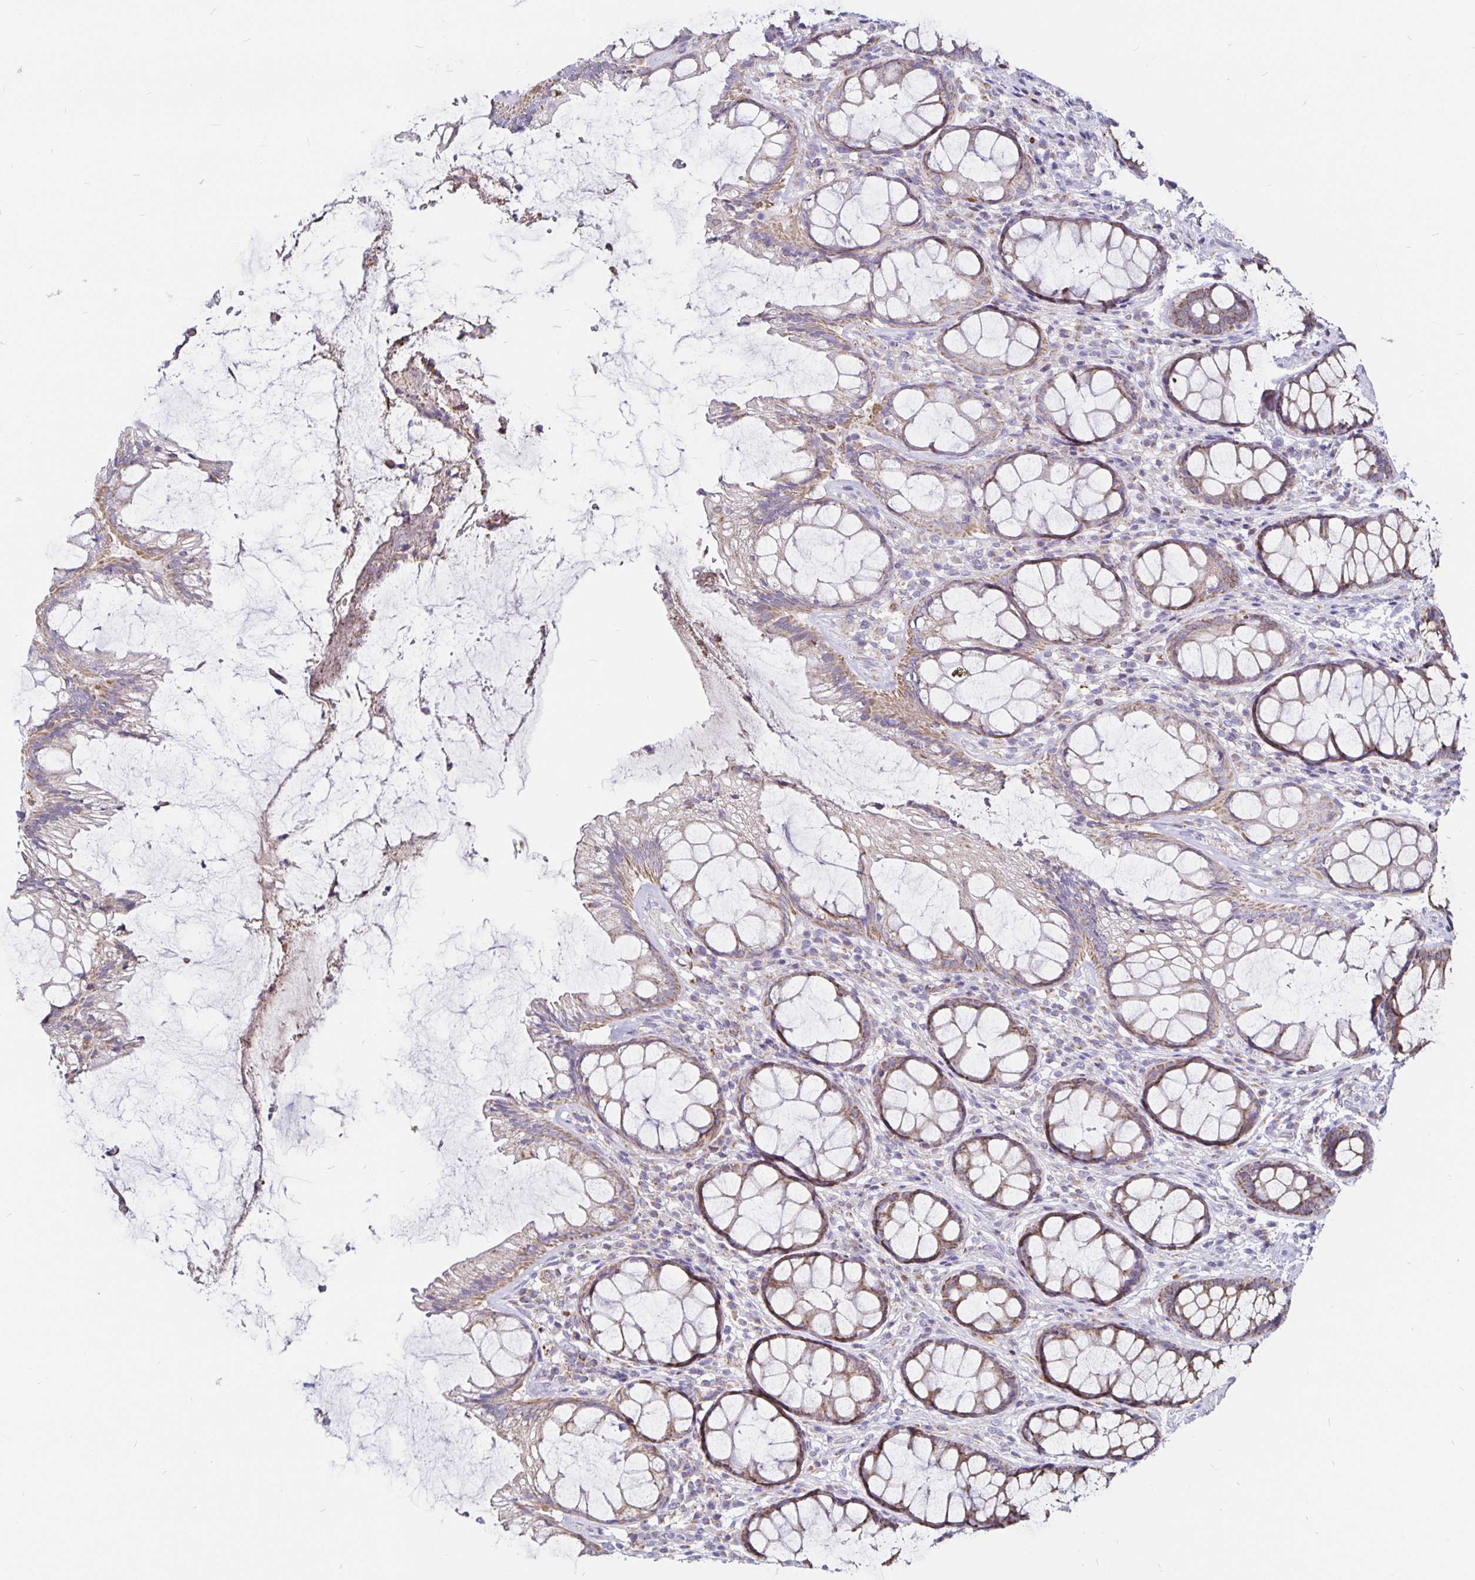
{"staining": {"intensity": "weak", "quantity": ">75%", "location": "cytoplasmic/membranous"}, "tissue": "rectum", "cell_type": "Glandular cells", "image_type": "normal", "snomed": [{"axis": "morphology", "description": "Normal tissue, NOS"}, {"axis": "topography", "description": "Rectum"}], "caption": "The micrograph demonstrates staining of normal rectum, revealing weak cytoplasmic/membranous protein expression (brown color) within glandular cells.", "gene": "PGAM2", "patient": {"sex": "male", "age": 72}}